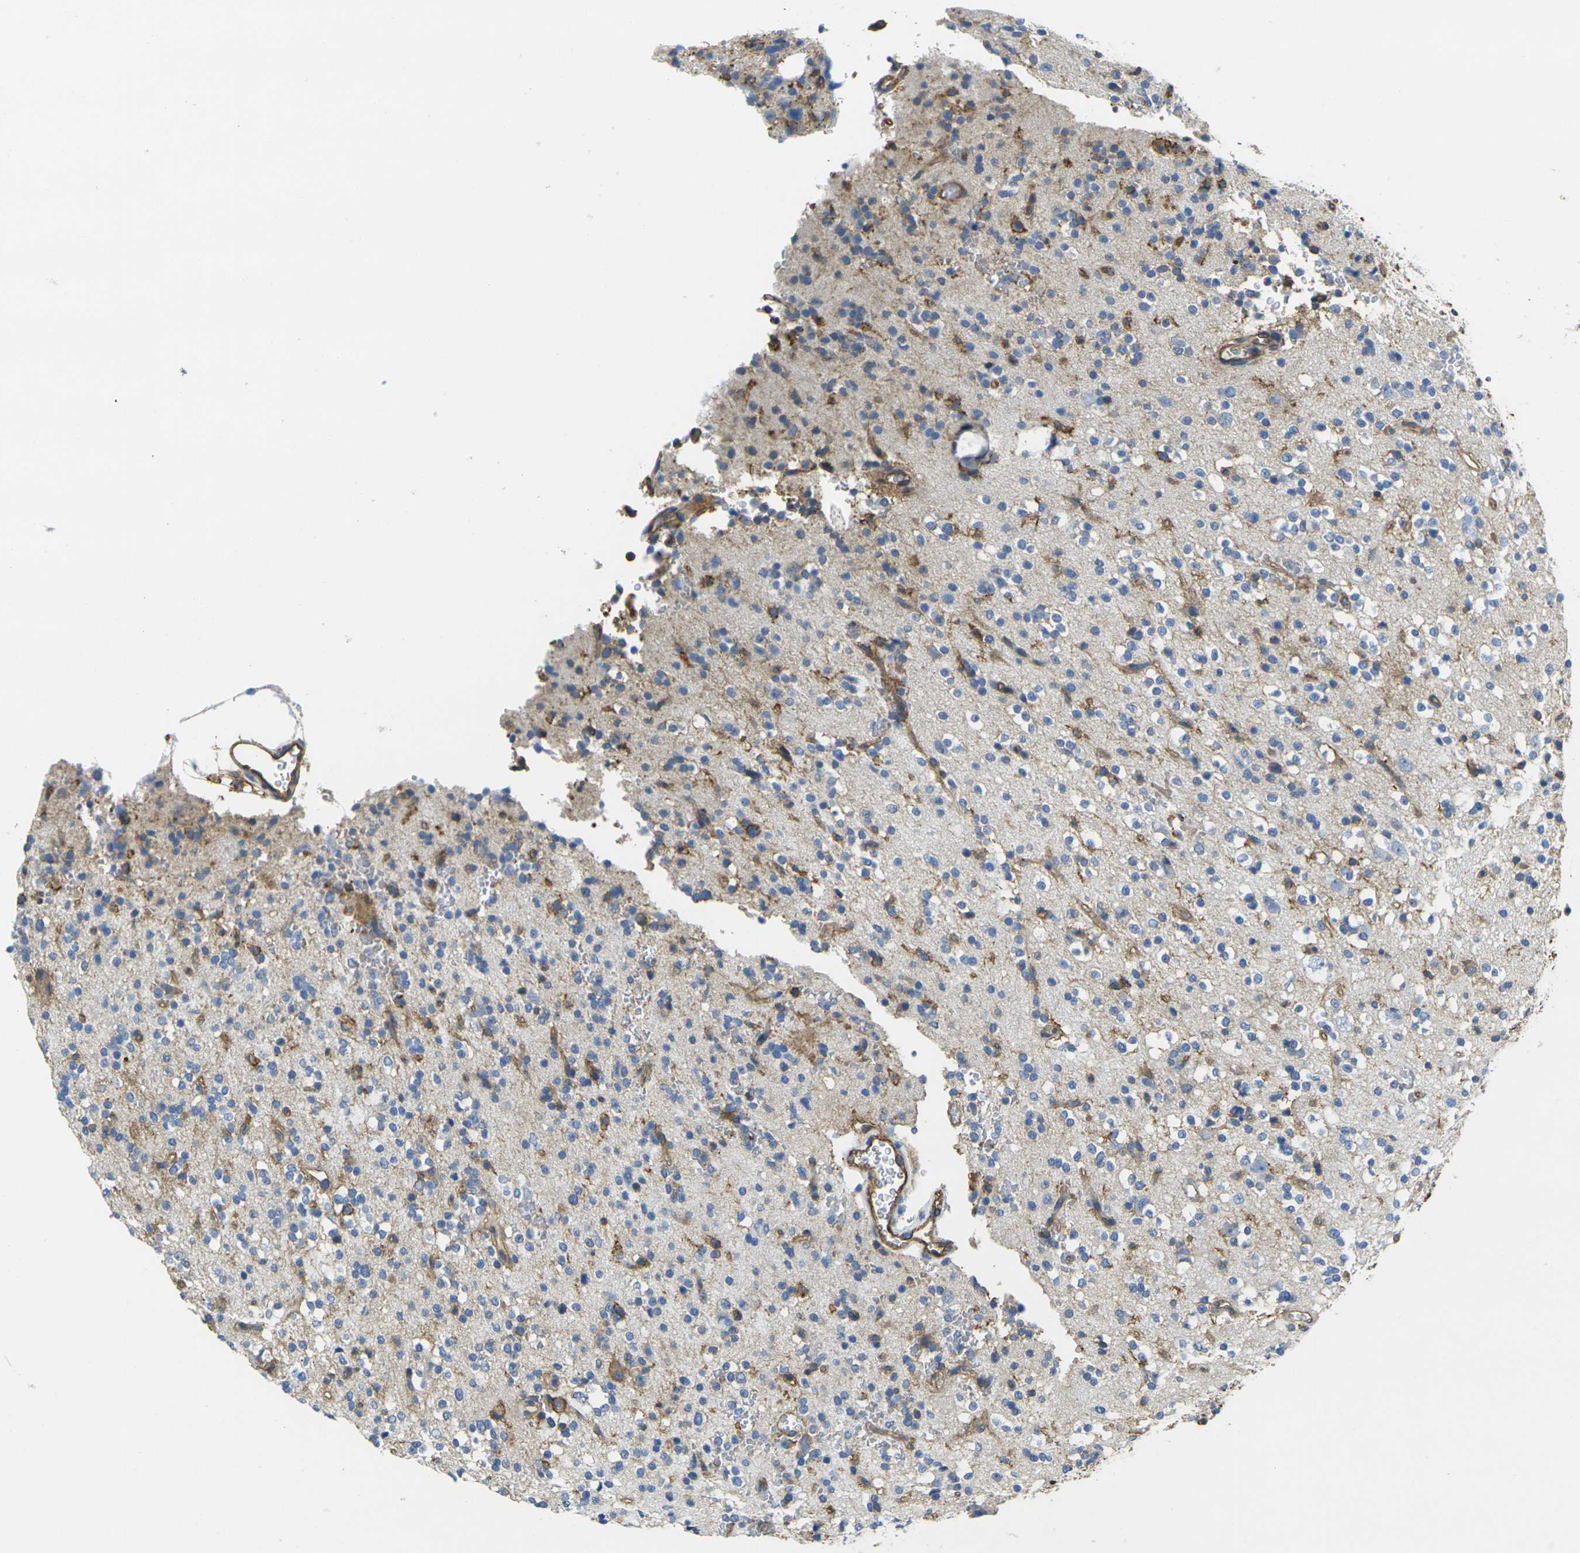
{"staining": {"intensity": "moderate", "quantity": "<25%", "location": "cytoplasmic/membranous"}, "tissue": "glioma", "cell_type": "Tumor cells", "image_type": "cancer", "snomed": [{"axis": "morphology", "description": "Glioma, malignant, High grade"}, {"axis": "topography", "description": "Brain"}], "caption": "A brown stain highlights moderate cytoplasmic/membranous expression of a protein in human glioma tumor cells.", "gene": "FAM110D", "patient": {"sex": "male", "age": 47}}